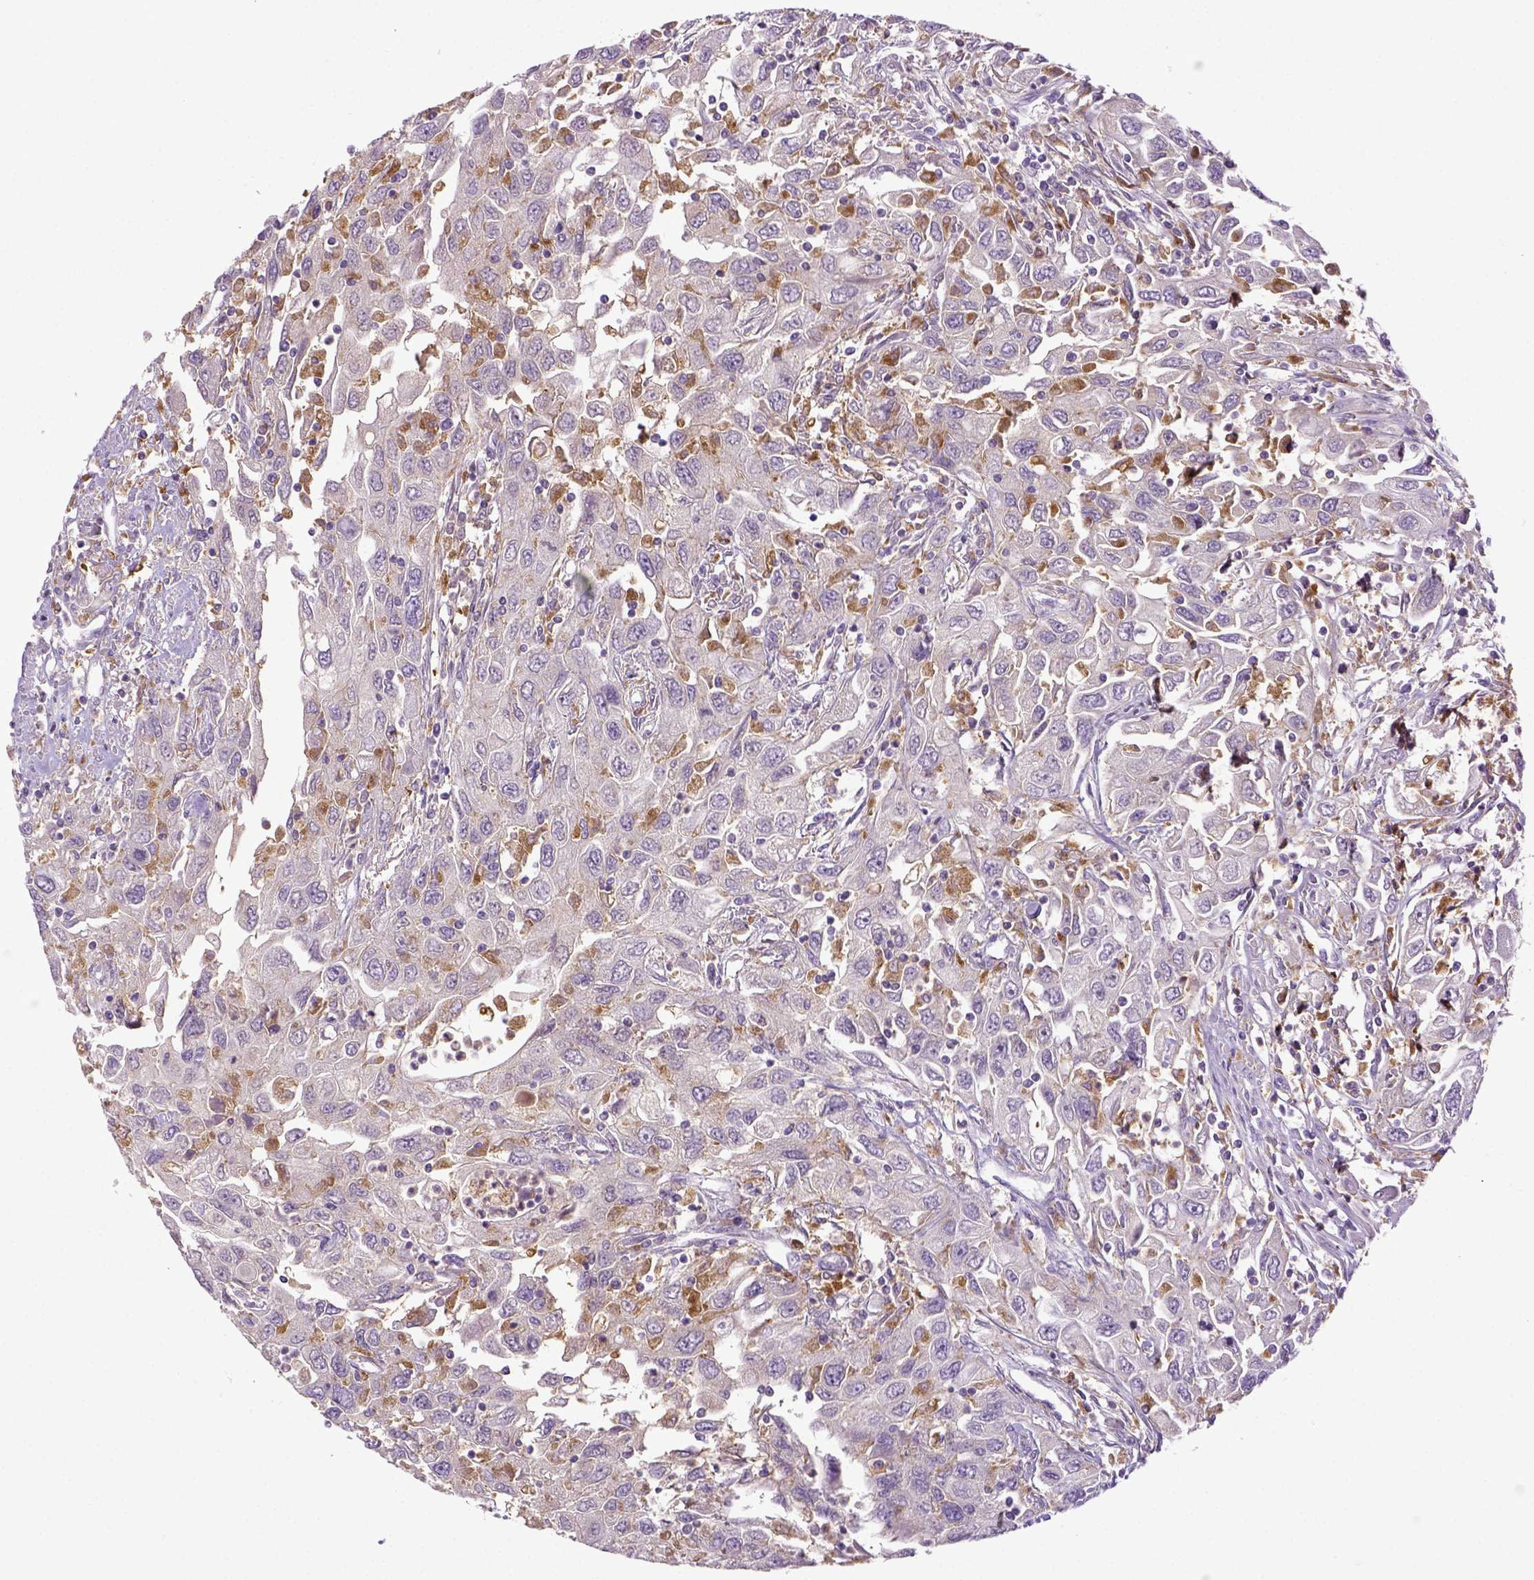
{"staining": {"intensity": "negative", "quantity": "none", "location": "none"}, "tissue": "urothelial cancer", "cell_type": "Tumor cells", "image_type": "cancer", "snomed": [{"axis": "morphology", "description": "Urothelial carcinoma, High grade"}, {"axis": "topography", "description": "Urinary bladder"}], "caption": "An IHC image of urothelial cancer is shown. There is no staining in tumor cells of urothelial cancer.", "gene": "CD68", "patient": {"sex": "male", "age": 76}}